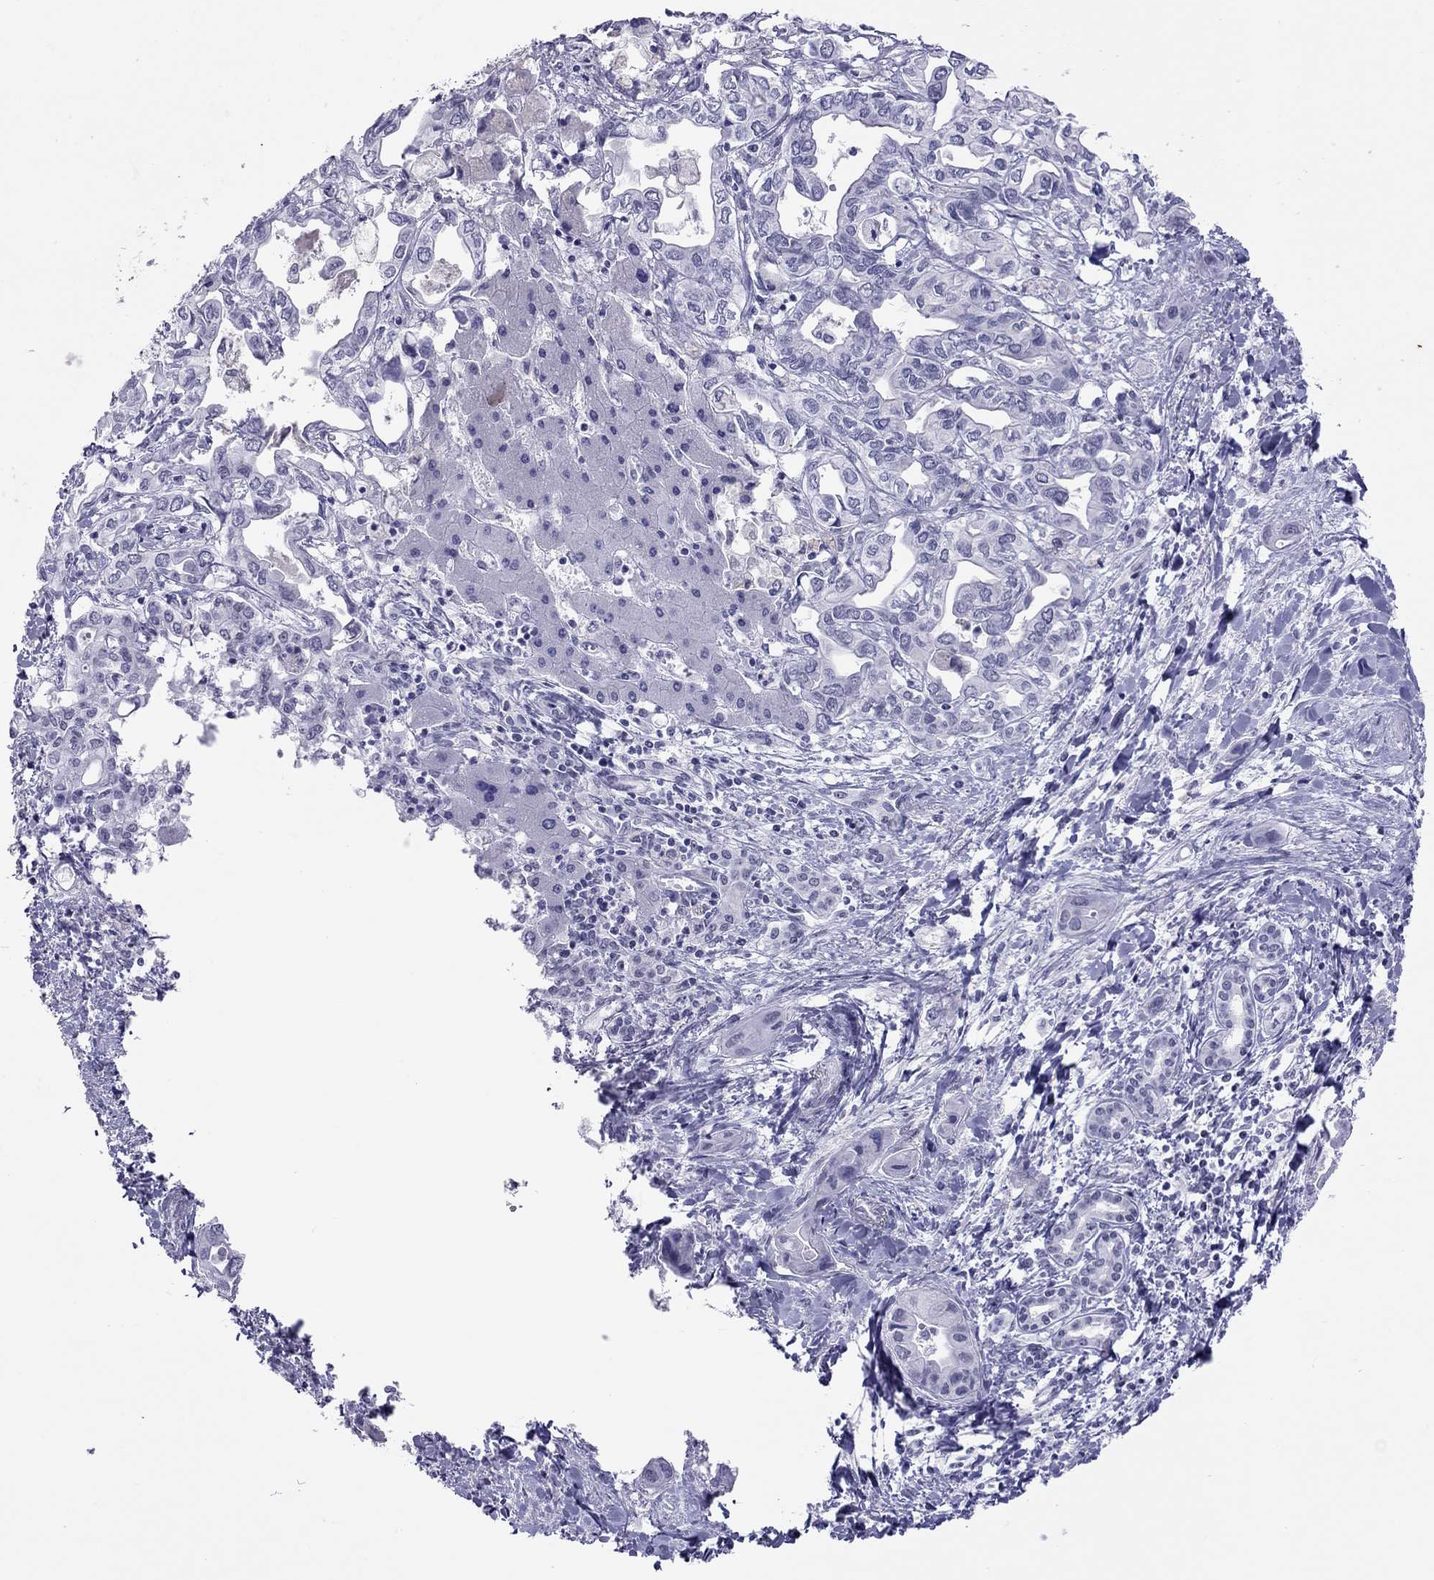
{"staining": {"intensity": "negative", "quantity": "none", "location": "none"}, "tissue": "liver cancer", "cell_type": "Tumor cells", "image_type": "cancer", "snomed": [{"axis": "morphology", "description": "Cholangiocarcinoma"}, {"axis": "topography", "description": "Liver"}], "caption": "Protein analysis of cholangiocarcinoma (liver) exhibits no significant expression in tumor cells.", "gene": "JHY", "patient": {"sex": "female", "age": 64}}